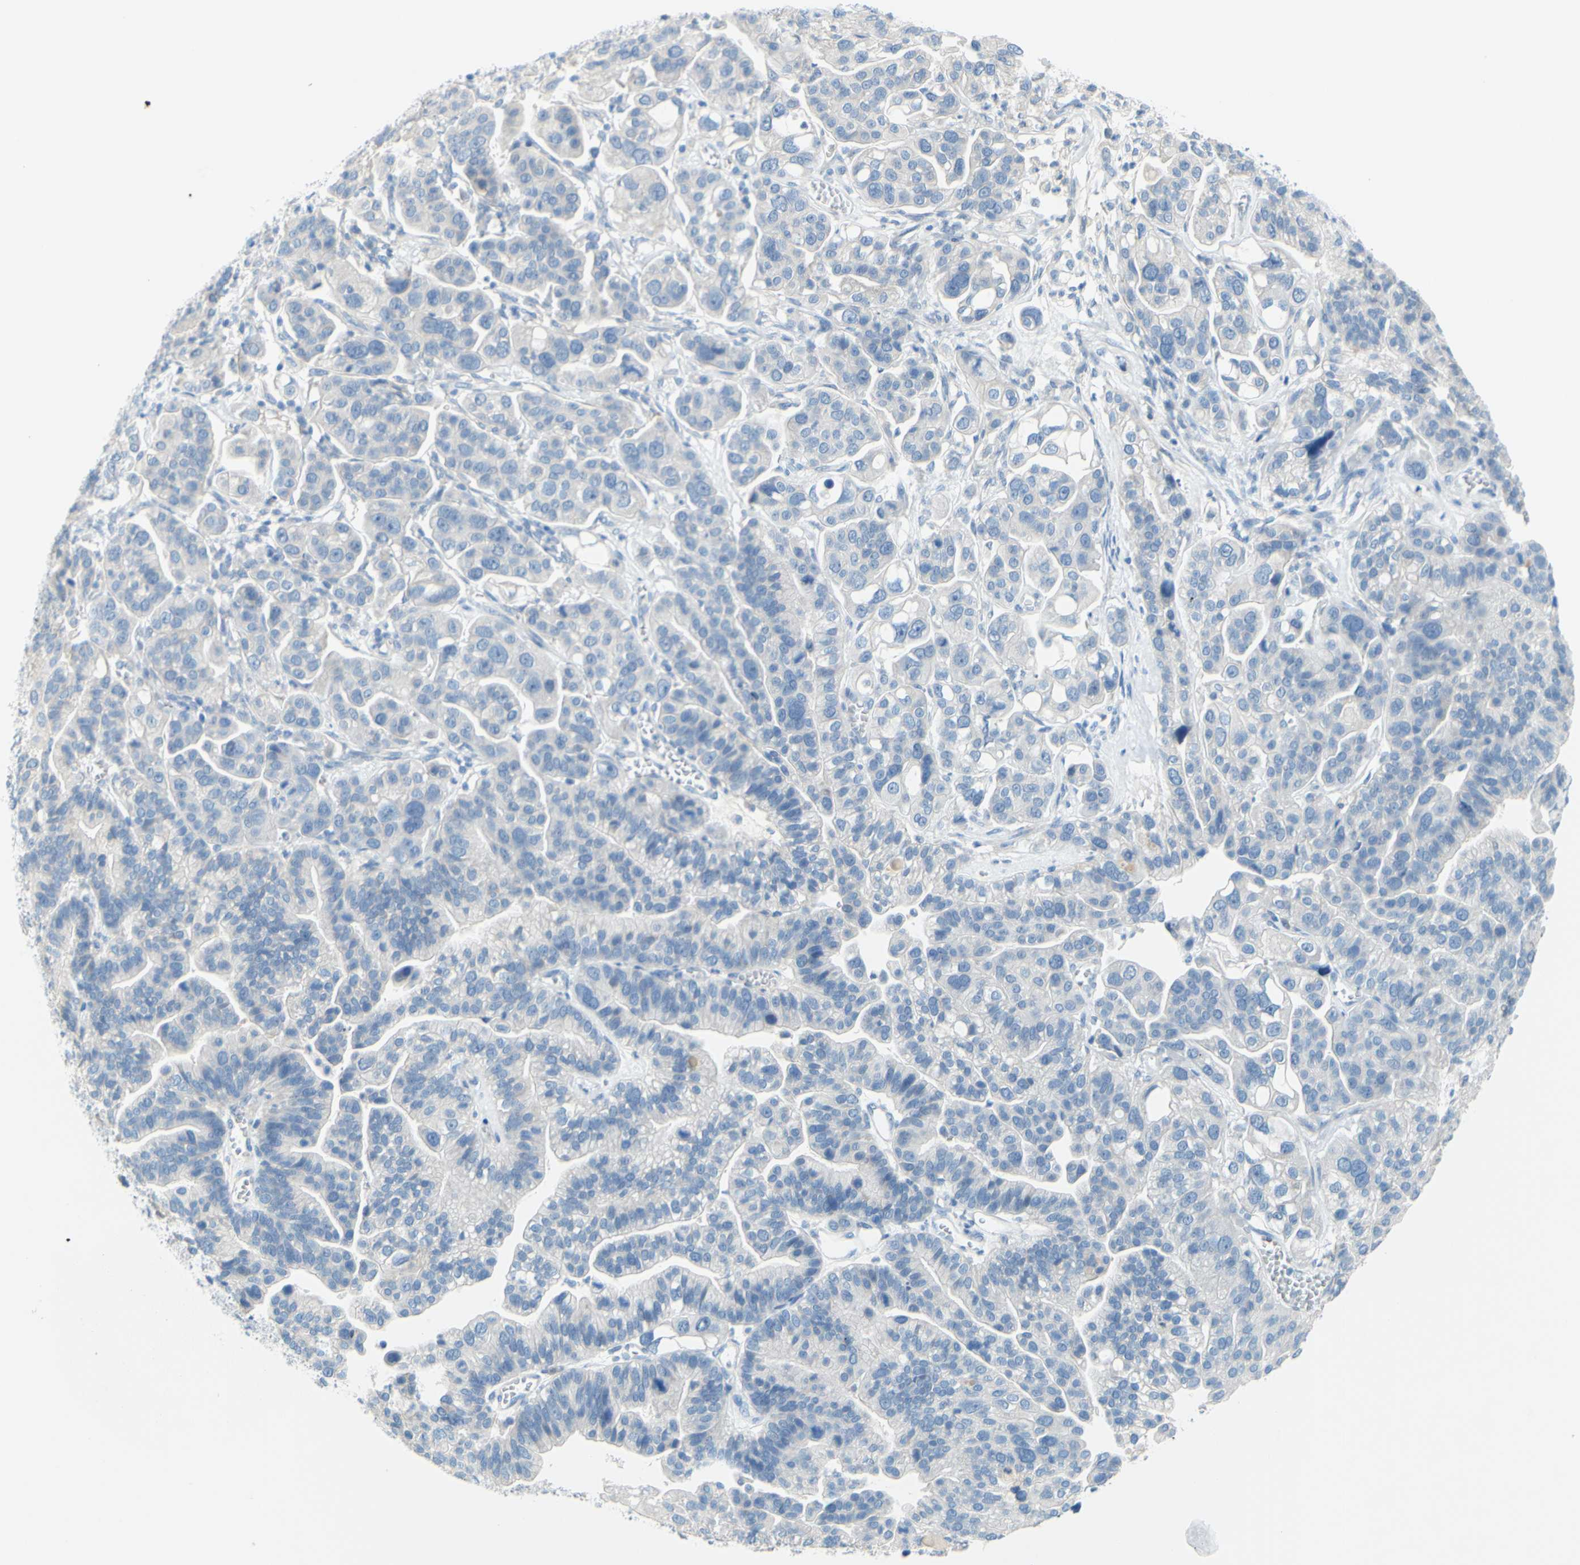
{"staining": {"intensity": "negative", "quantity": "none", "location": "none"}, "tissue": "ovarian cancer", "cell_type": "Tumor cells", "image_type": "cancer", "snomed": [{"axis": "morphology", "description": "Cystadenocarcinoma, serous, NOS"}, {"axis": "topography", "description": "Ovary"}], "caption": "This photomicrograph is of ovarian cancer stained with immunohistochemistry (IHC) to label a protein in brown with the nuclei are counter-stained blue. There is no positivity in tumor cells.", "gene": "SLC1A2", "patient": {"sex": "female", "age": 56}}